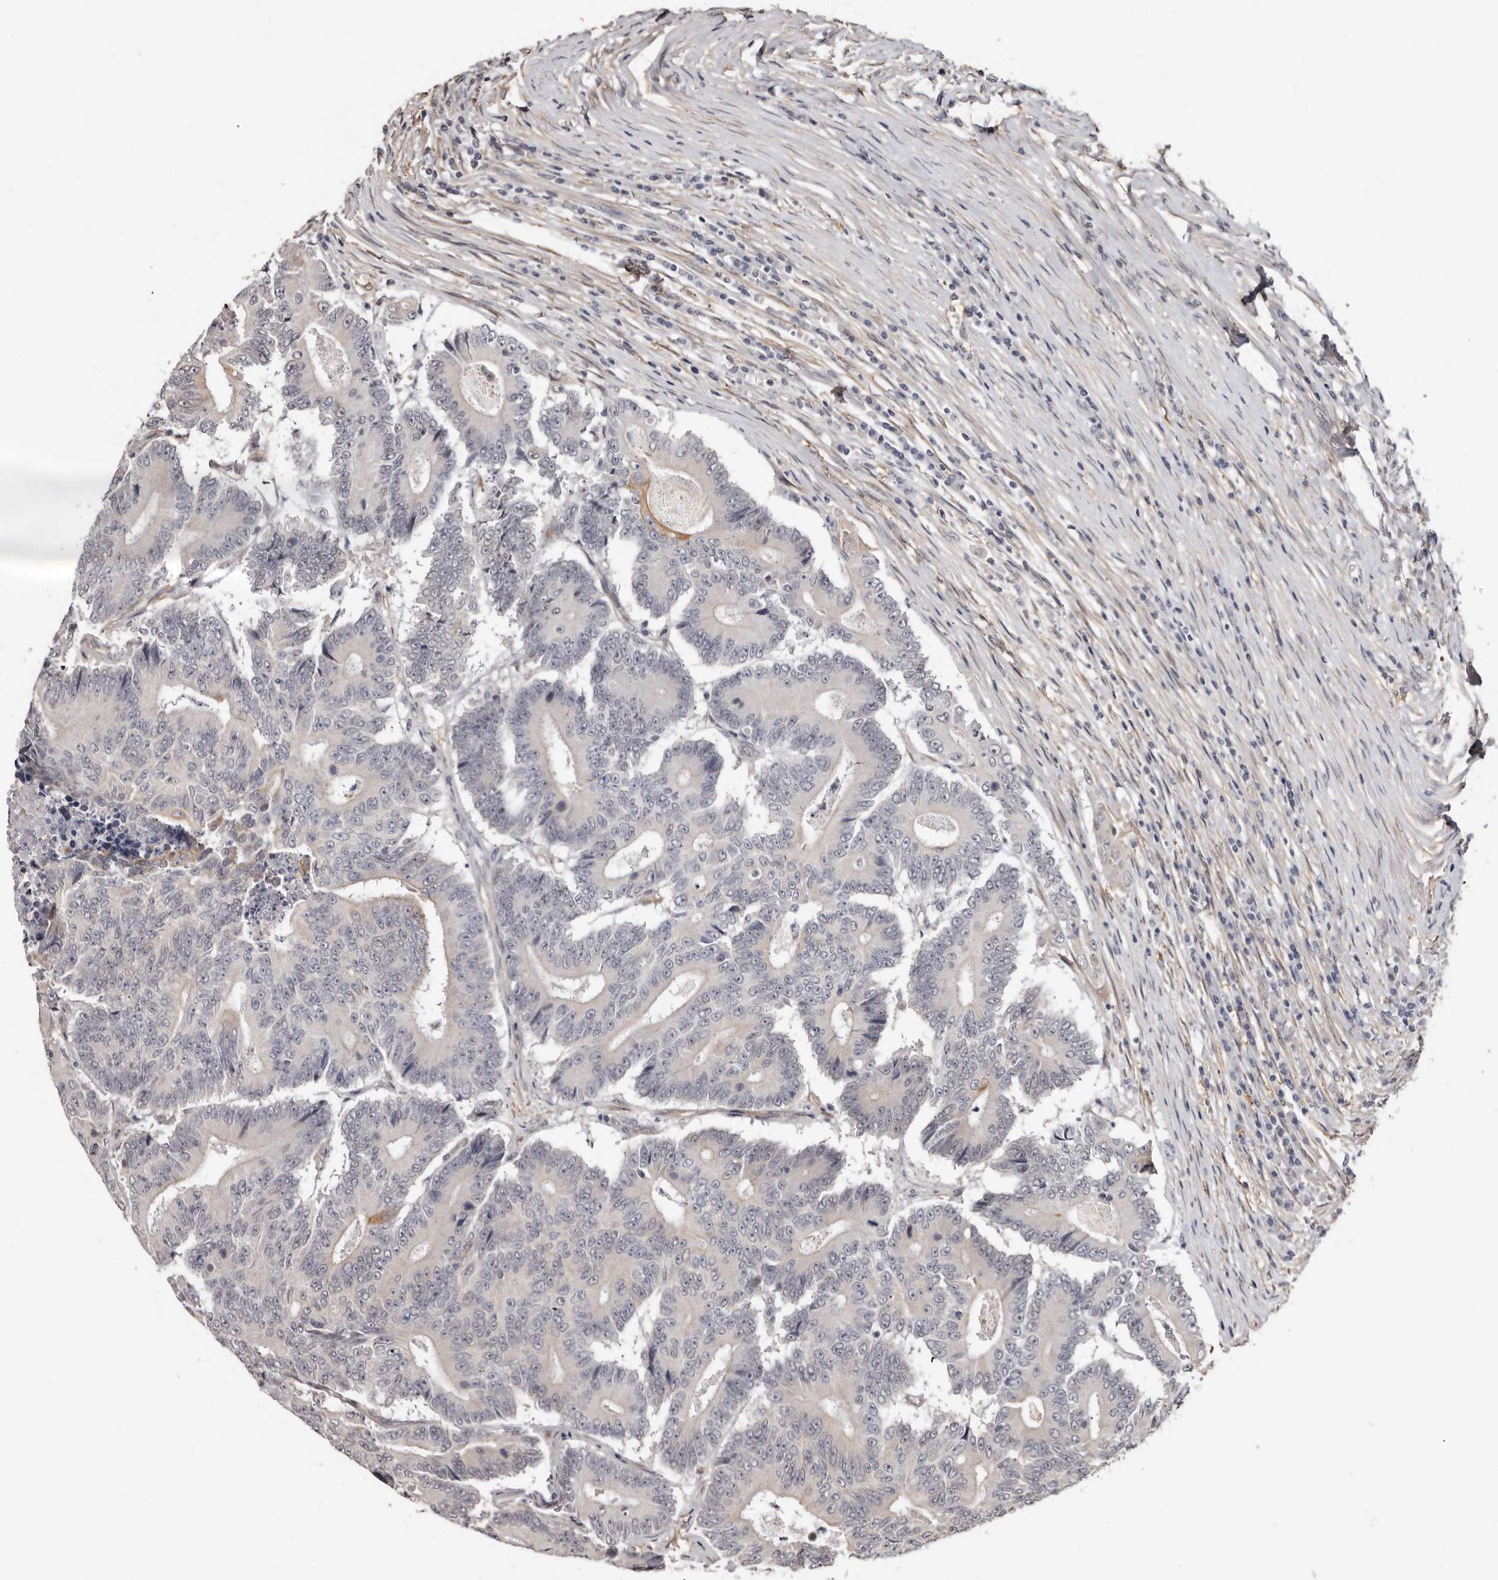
{"staining": {"intensity": "moderate", "quantity": "<25%", "location": "cytoplasmic/membranous"}, "tissue": "colorectal cancer", "cell_type": "Tumor cells", "image_type": "cancer", "snomed": [{"axis": "morphology", "description": "Adenocarcinoma, NOS"}, {"axis": "topography", "description": "Colon"}], "caption": "A brown stain labels moderate cytoplasmic/membranous staining of a protein in human colorectal cancer (adenocarcinoma) tumor cells.", "gene": "KHDRBS2", "patient": {"sex": "male", "age": 83}}